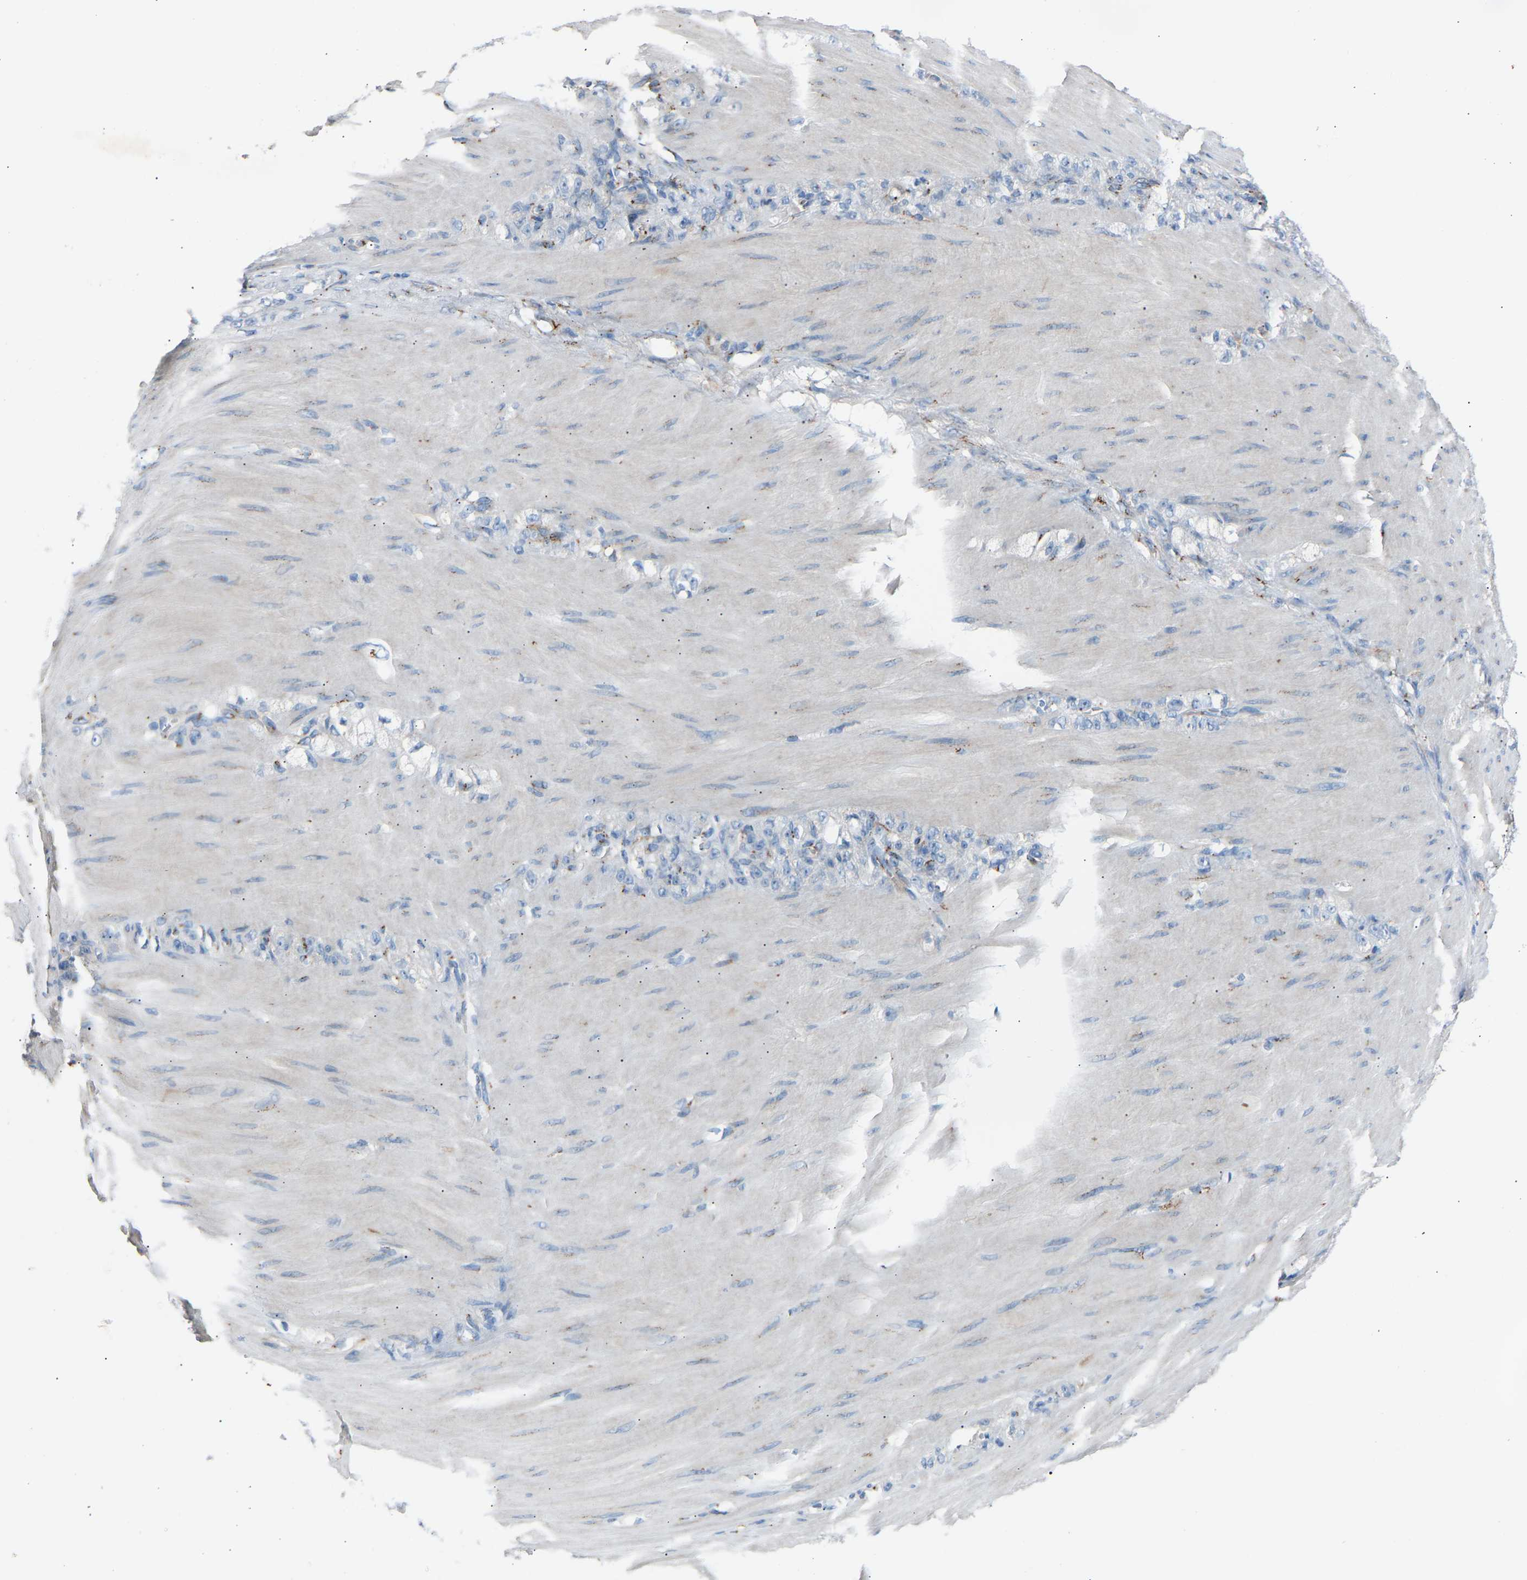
{"staining": {"intensity": "weak", "quantity": "<25%", "location": "cytoplasmic/membranous"}, "tissue": "stomach cancer", "cell_type": "Tumor cells", "image_type": "cancer", "snomed": [{"axis": "morphology", "description": "Normal tissue, NOS"}, {"axis": "morphology", "description": "Adenocarcinoma, NOS"}, {"axis": "topography", "description": "Stomach"}], "caption": "Protein analysis of adenocarcinoma (stomach) shows no significant positivity in tumor cells.", "gene": "CYREN", "patient": {"sex": "male", "age": 82}}